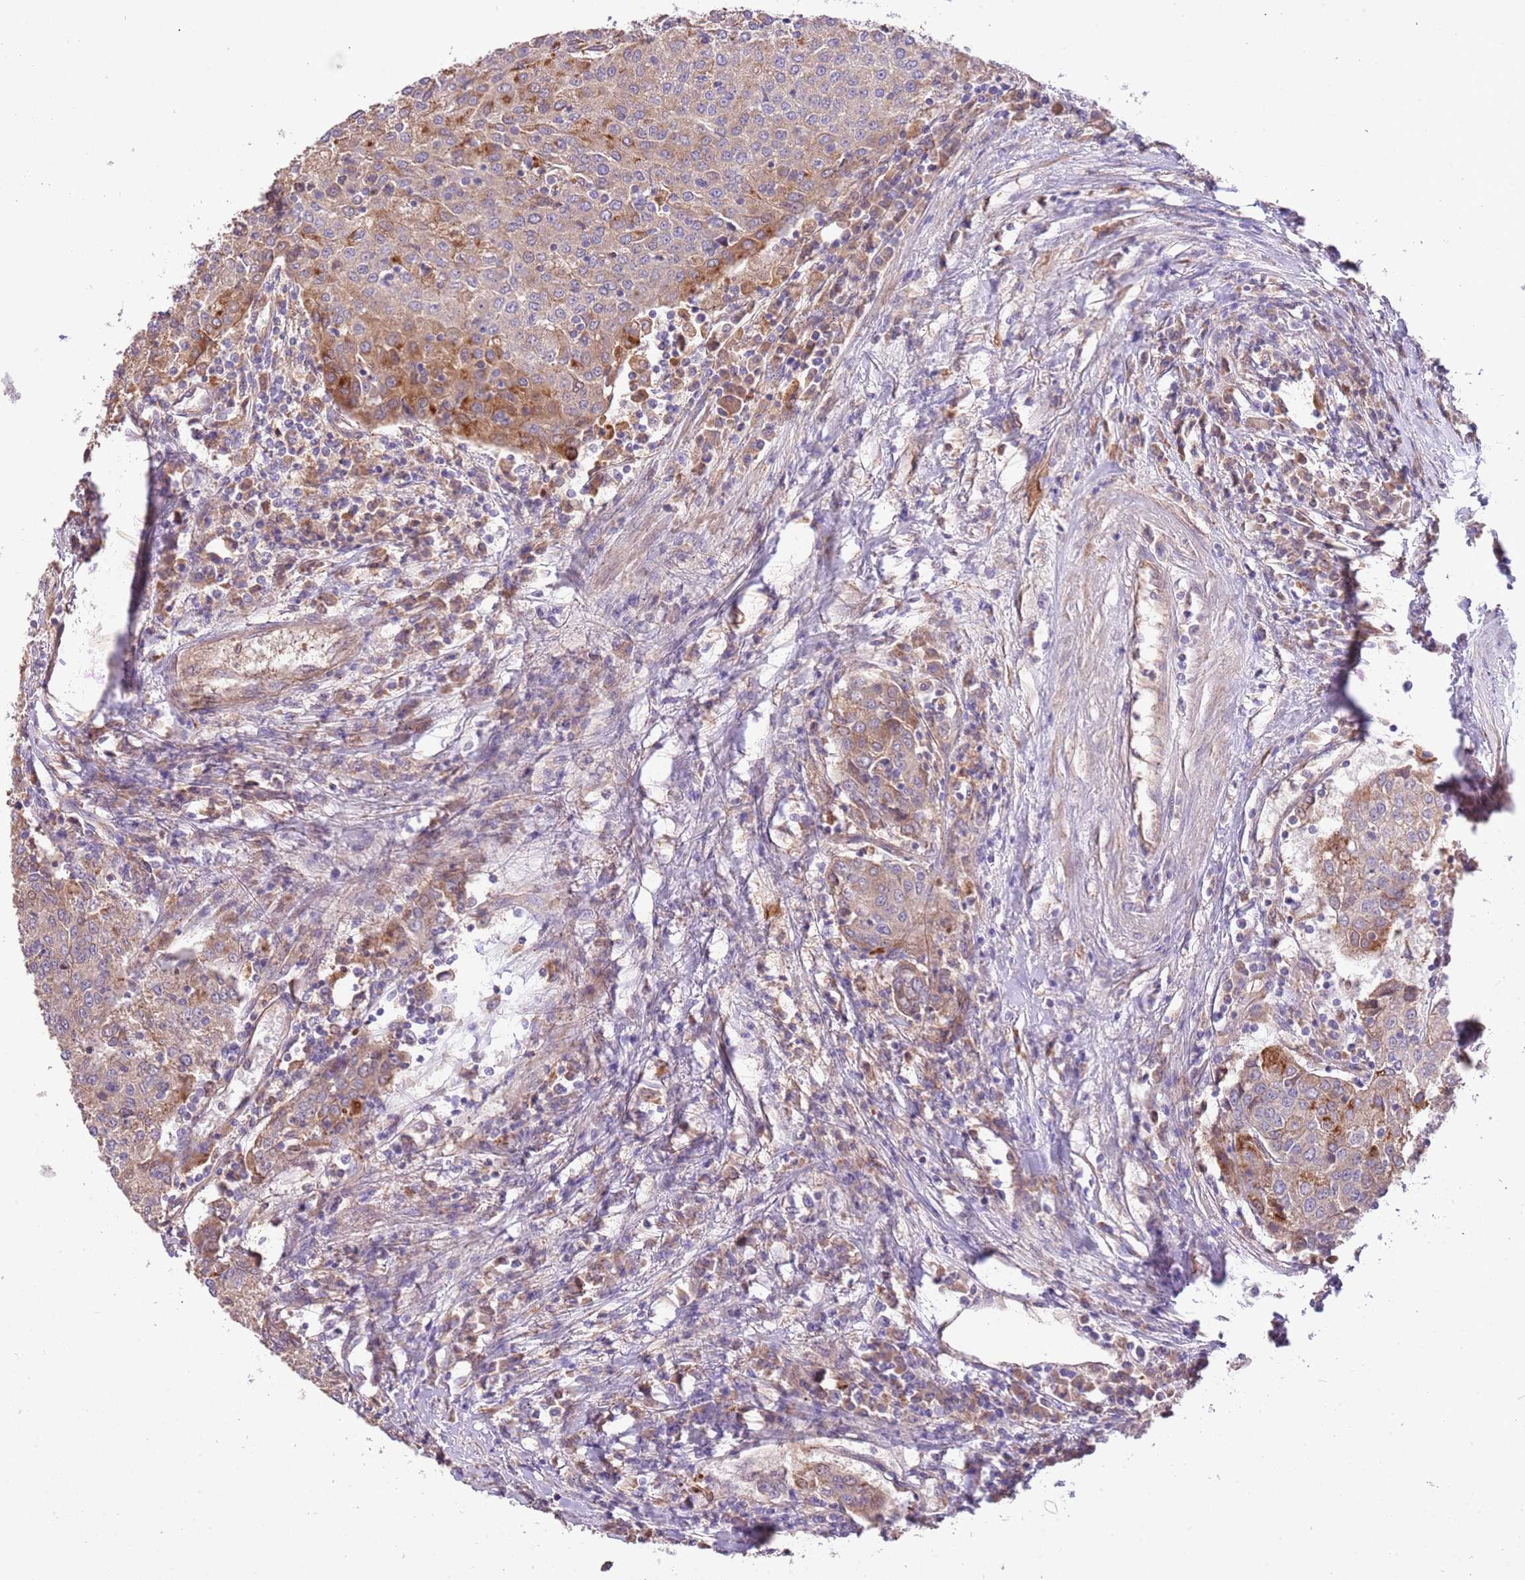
{"staining": {"intensity": "moderate", "quantity": "25%-75%", "location": "cytoplasmic/membranous"}, "tissue": "urothelial cancer", "cell_type": "Tumor cells", "image_type": "cancer", "snomed": [{"axis": "morphology", "description": "Urothelial carcinoma, High grade"}, {"axis": "topography", "description": "Urinary bladder"}], "caption": "Urothelial cancer stained with immunohistochemistry (IHC) reveals moderate cytoplasmic/membranous positivity in about 25%-75% of tumor cells. (DAB IHC with brightfield microscopy, high magnification).", "gene": "DOCK6", "patient": {"sex": "female", "age": 85}}